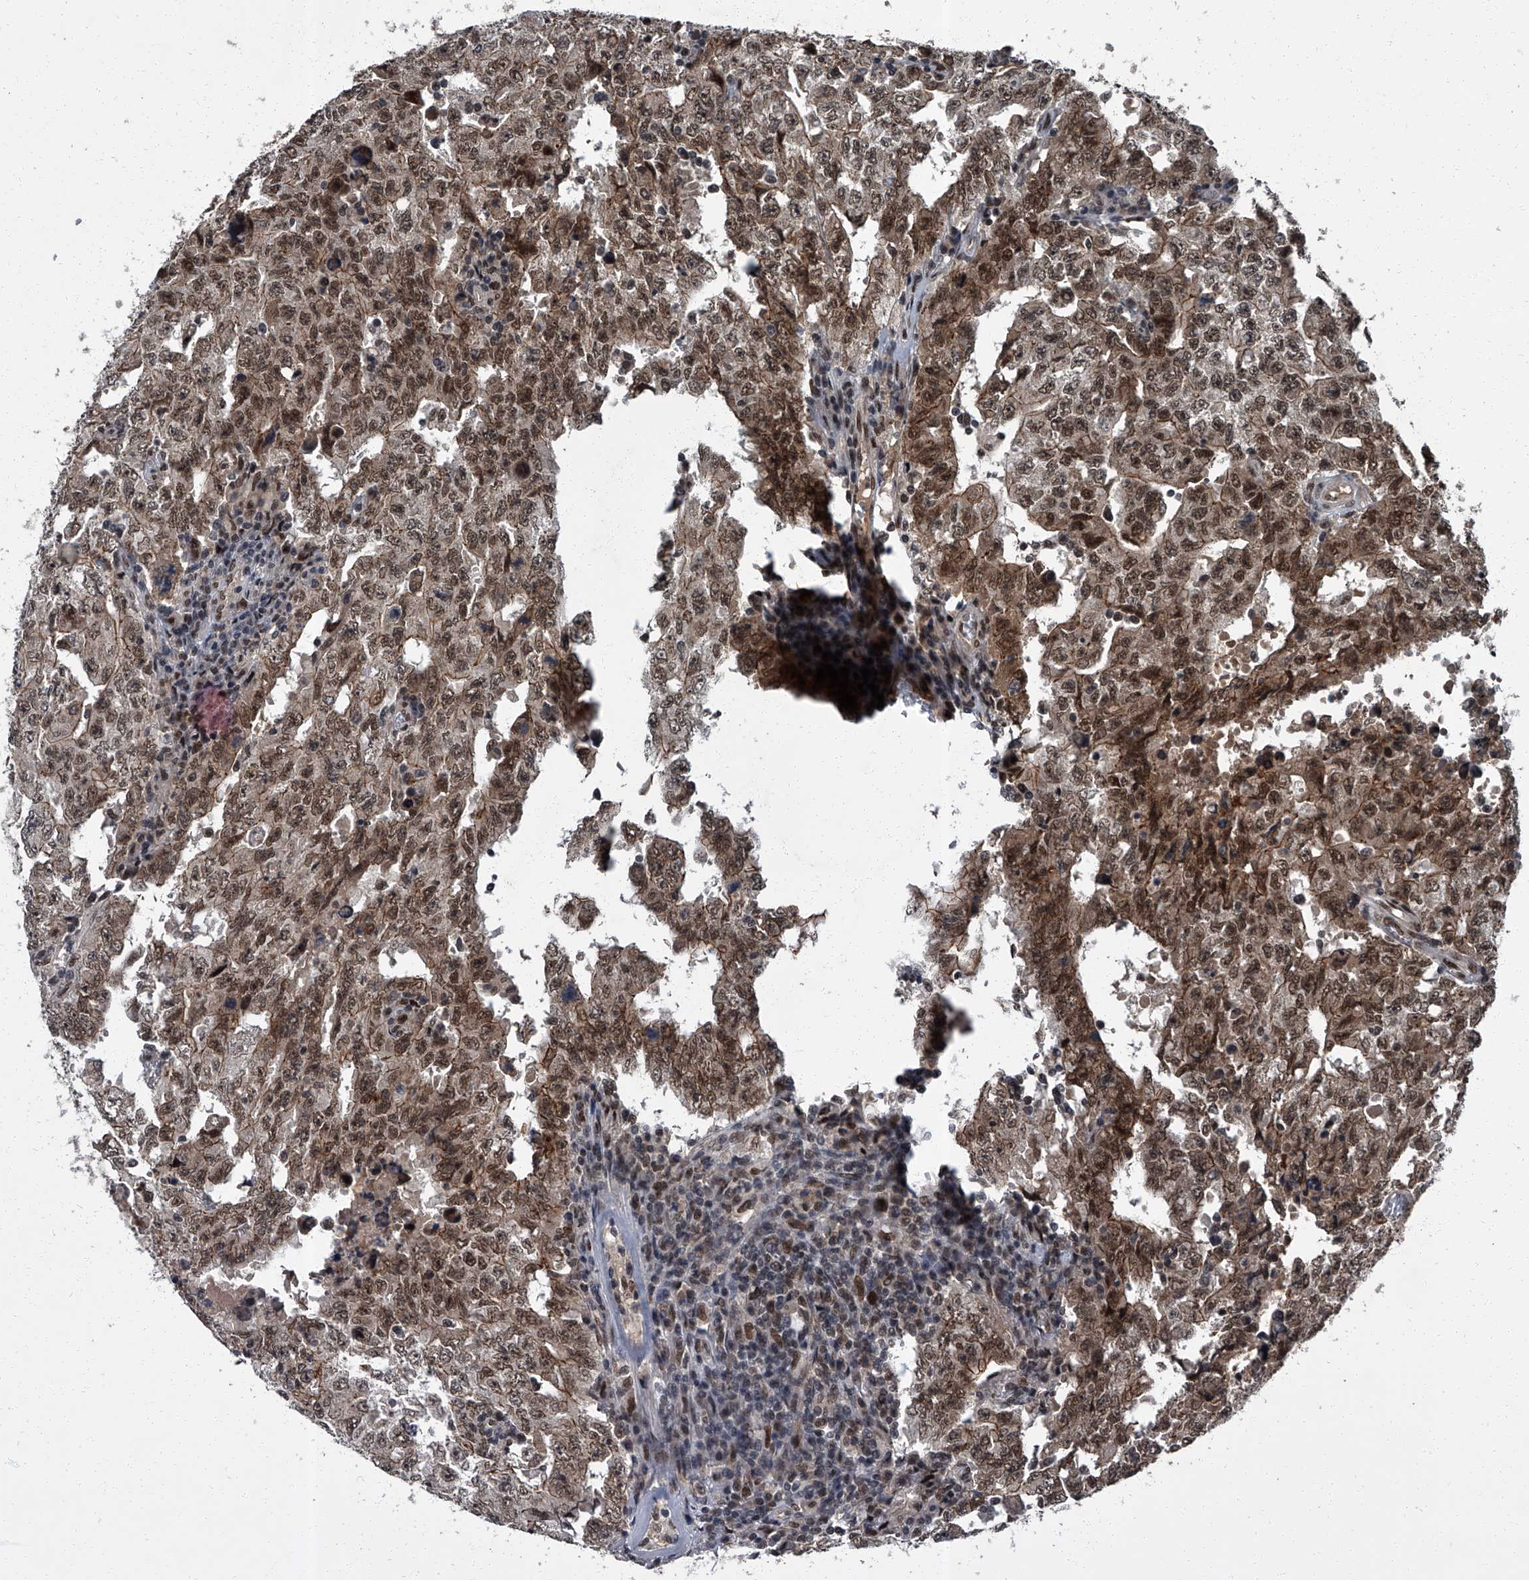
{"staining": {"intensity": "moderate", "quantity": ">75%", "location": "cytoplasmic/membranous,nuclear"}, "tissue": "testis cancer", "cell_type": "Tumor cells", "image_type": "cancer", "snomed": [{"axis": "morphology", "description": "Carcinoma, Embryonal, NOS"}, {"axis": "topography", "description": "Testis"}], "caption": "This histopathology image exhibits immunohistochemistry staining of human testis embryonal carcinoma, with medium moderate cytoplasmic/membranous and nuclear staining in about >75% of tumor cells.", "gene": "ZNF518B", "patient": {"sex": "male", "age": 26}}